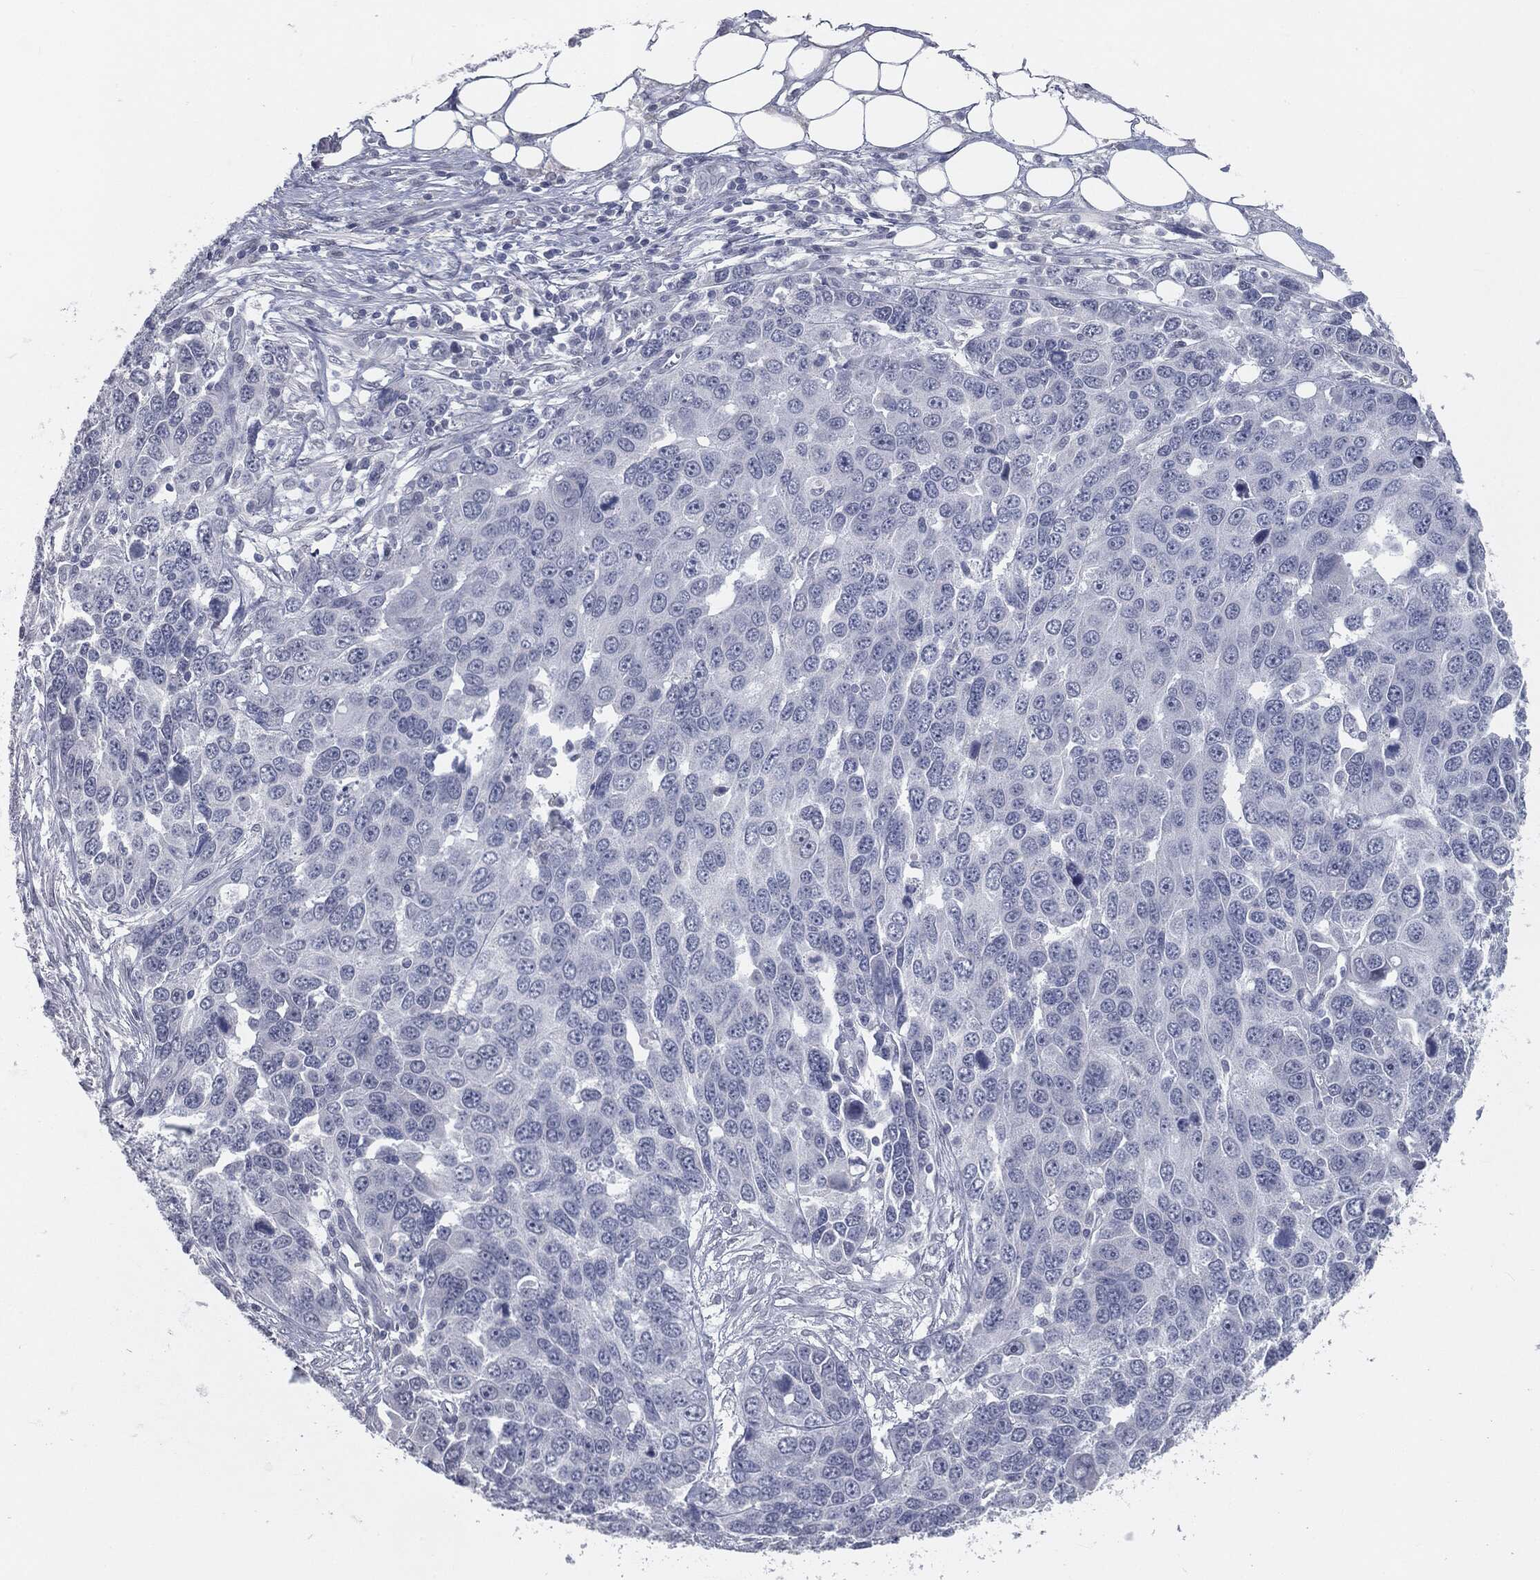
{"staining": {"intensity": "negative", "quantity": "none", "location": "none"}, "tissue": "ovarian cancer", "cell_type": "Tumor cells", "image_type": "cancer", "snomed": [{"axis": "morphology", "description": "Cystadenocarcinoma, serous, NOS"}, {"axis": "topography", "description": "Ovary"}], "caption": "DAB (3,3'-diaminobenzidine) immunohistochemical staining of human ovarian cancer (serous cystadenocarcinoma) demonstrates no significant positivity in tumor cells.", "gene": "PRAME", "patient": {"sex": "female", "age": 76}}